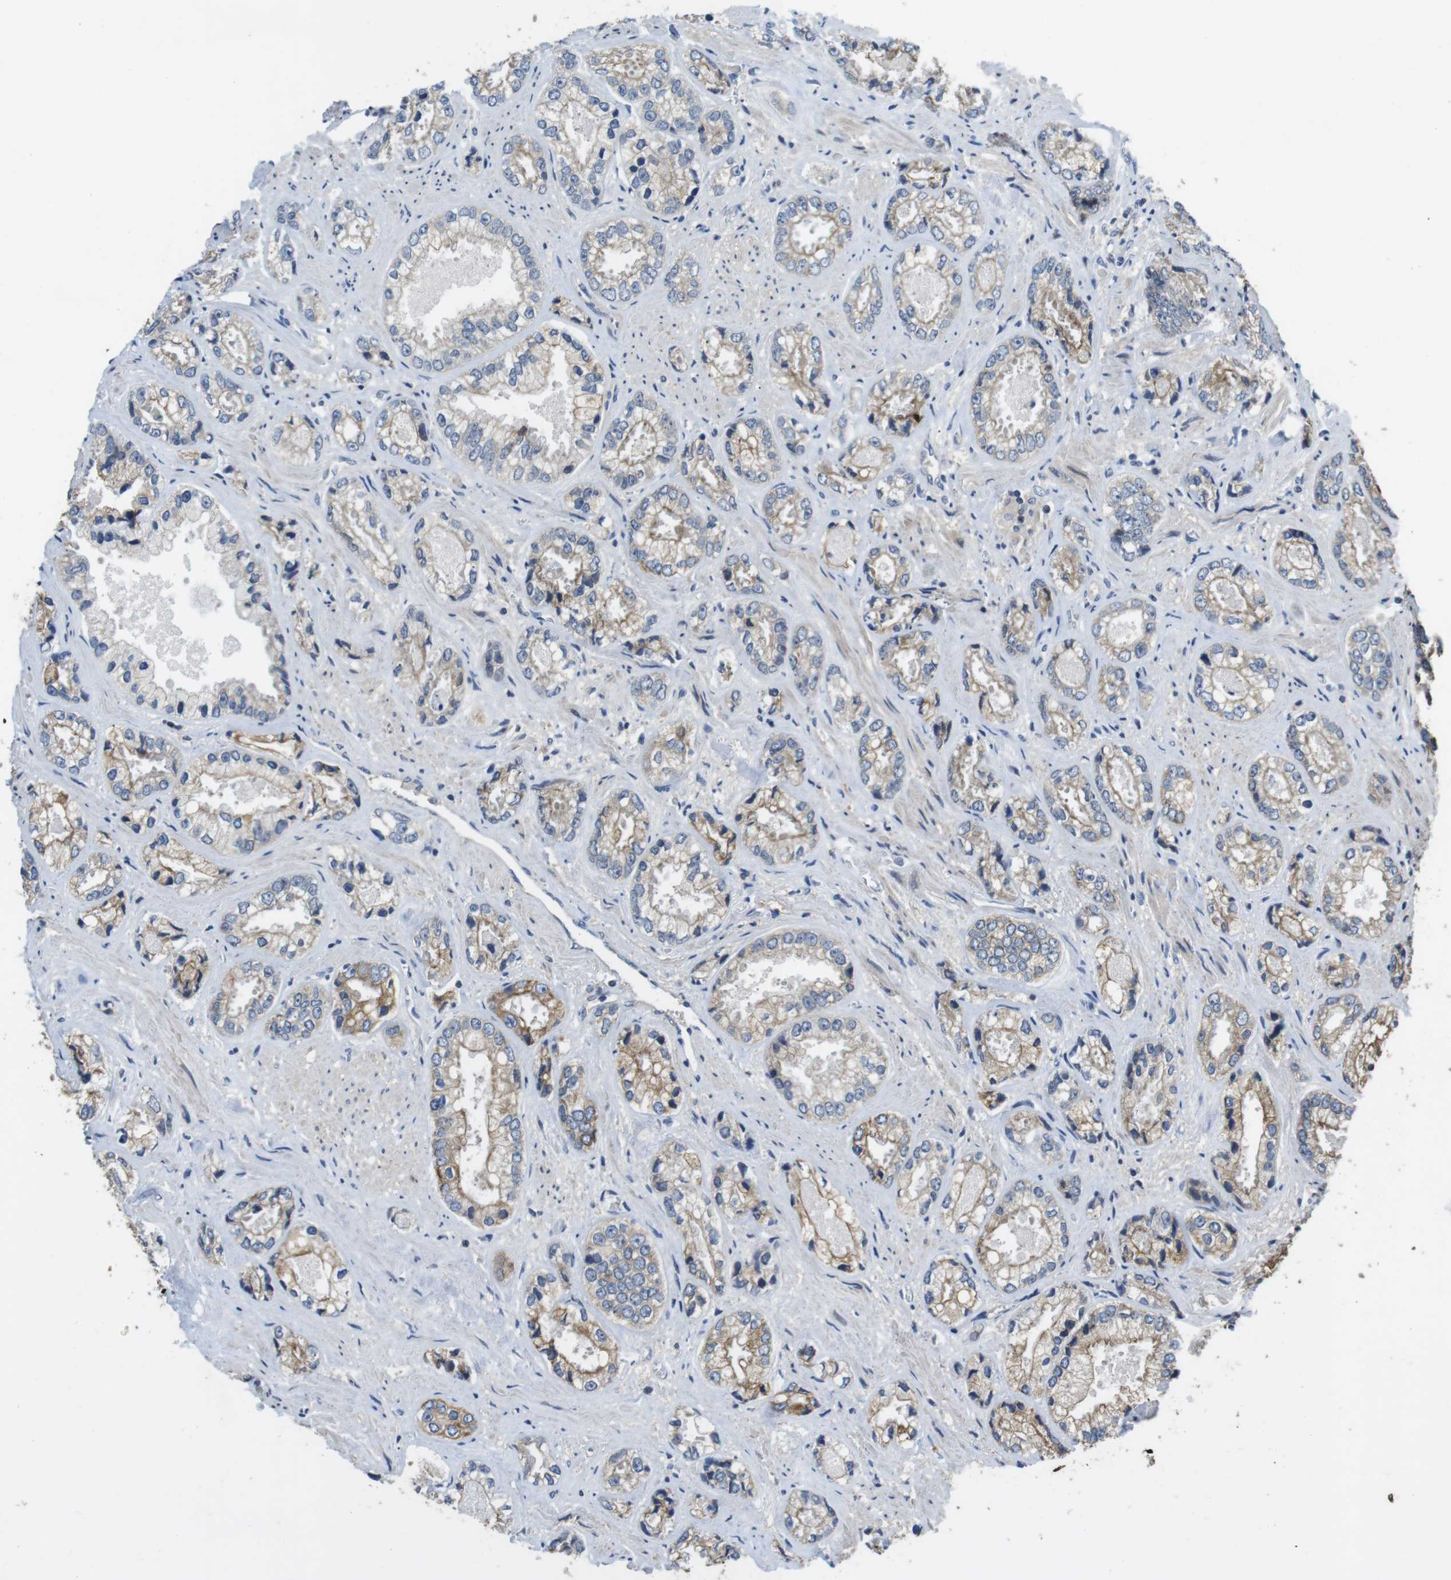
{"staining": {"intensity": "weak", "quantity": "25%-75%", "location": "cytoplasmic/membranous"}, "tissue": "prostate cancer", "cell_type": "Tumor cells", "image_type": "cancer", "snomed": [{"axis": "morphology", "description": "Adenocarcinoma, High grade"}, {"axis": "topography", "description": "Prostate"}], "caption": "Tumor cells demonstrate weak cytoplasmic/membranous staining in approximately 25%-75% of cells in prostate cancer (adenocarcinoma (high-grade)).", "gene": "ADGRL3", "patient": {"sex": "male", "age": 61}}